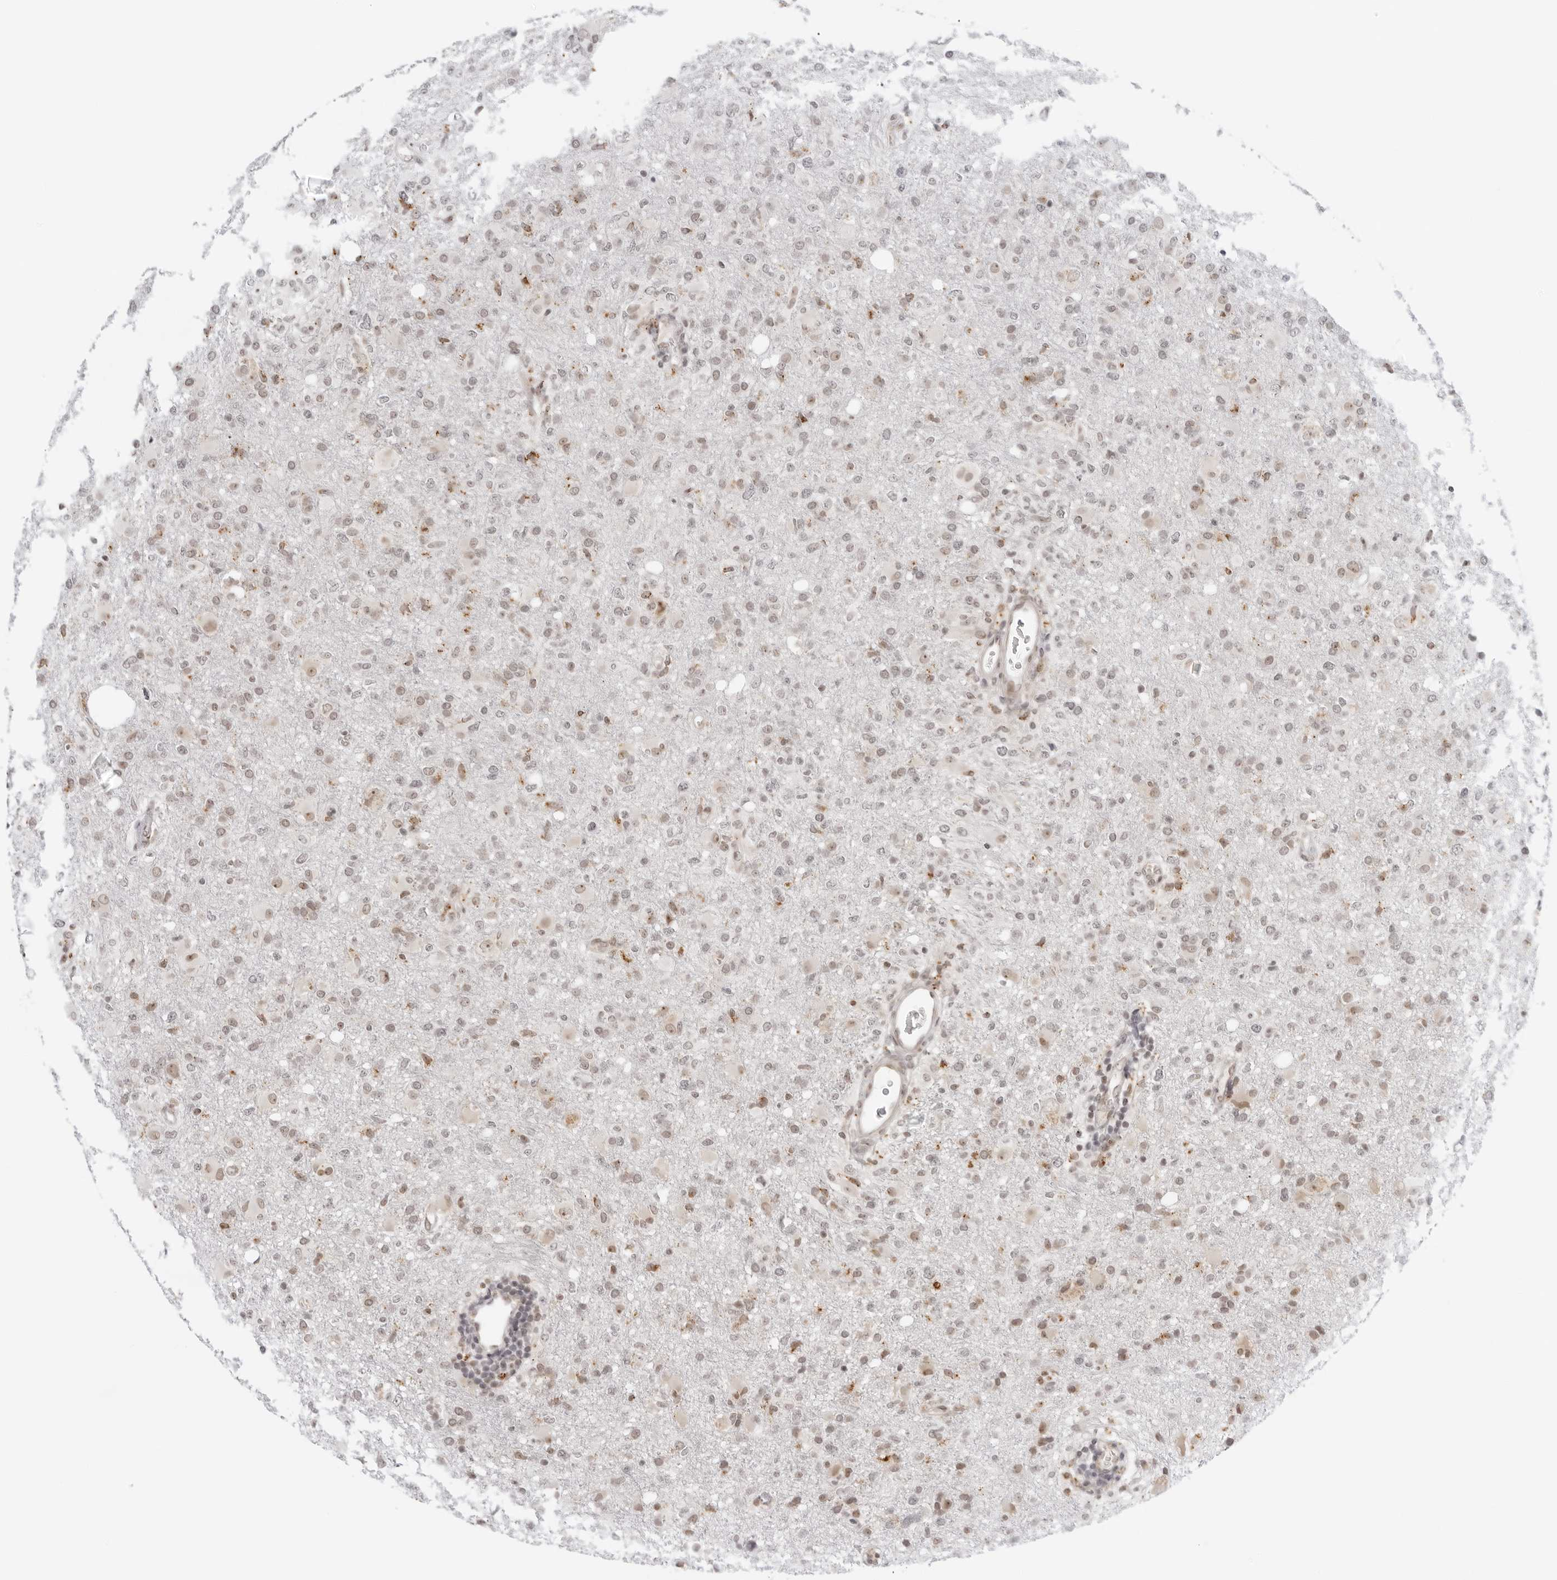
{"staining": {"intensity": "weak", "quantity": "25%-75%", "location": "nuclear"}, "tissue": "glioma", "cell_type": "Tumor cells", "image_type": "cancer", "snomed": [{"axis": "morphology", "description": "Glioma, malignant, High grade"}, {"axis": "topography", "description": "Brain"}], "caption": "Protein expression by IHC reveals weak nuclear positivity in approximately 25%-75% of tumor cells in malignant high-grade glioma. (IHC, brightfield microscopy, high magnification).", "gene": "TOX4", "patient": {"sex": "female", "age": 57}}